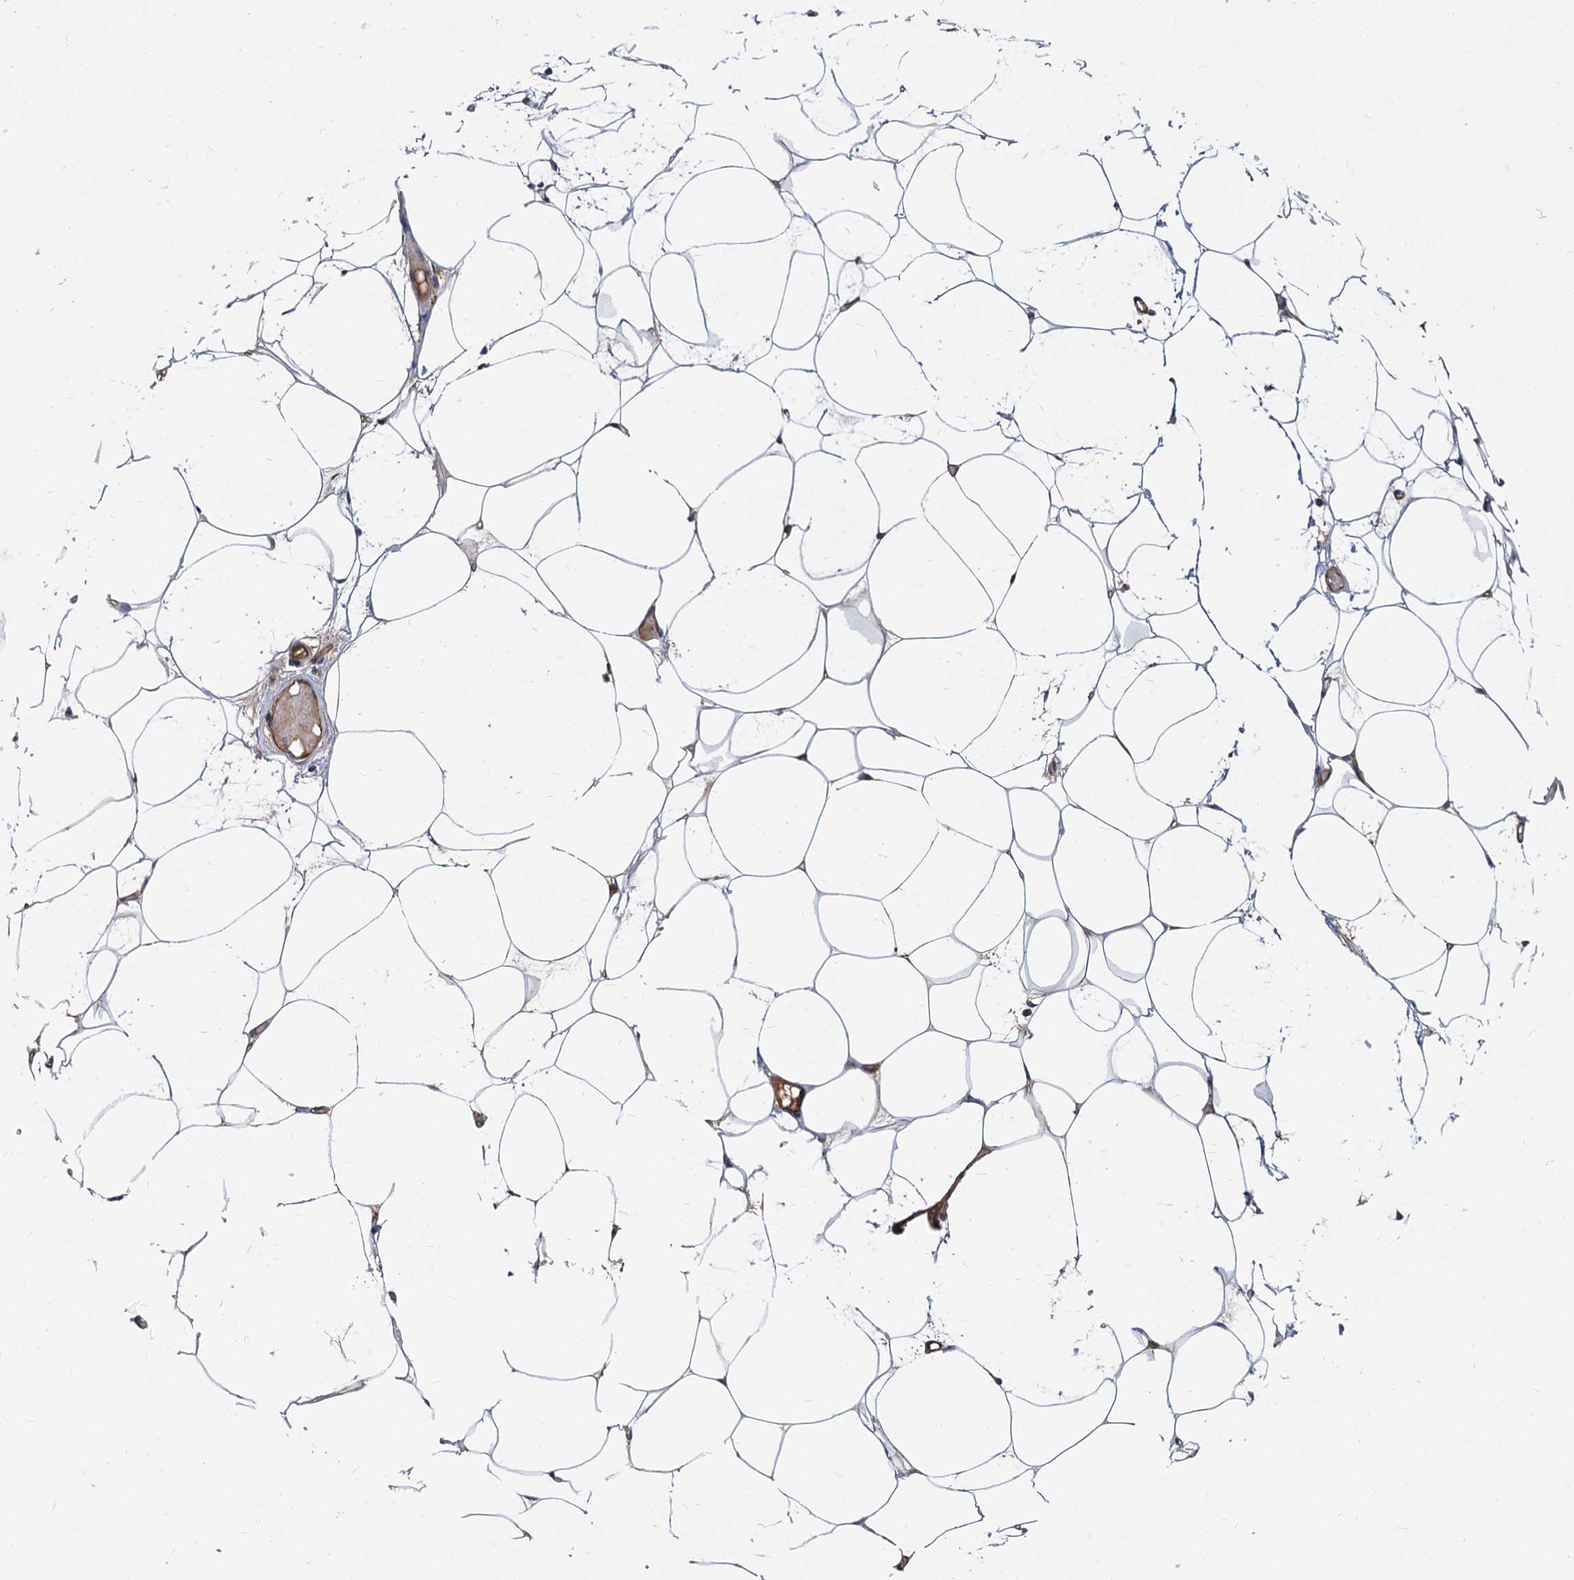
{"staining": {"intensity": "moderate", "quantity": "25%-75%", "location": "cytoplasmic/membranous"}, "tissue": "adipose tissue", "cell_type": "Adipocytes", "image_type": "normal", "snomed": [{"axis": "morphology", "description": "Normal tissue, NOS"}, {"axis": "topography", "description": "Breast"}], "caption": "Immunohistochemical staining of benign human adipose tissue exhibits moderate cytoplasmic/membranous protein expression in approximately 25%-75% of adipocytes.", "gene": "SNX15", "patient": {"sex": "female", "age": 23}}